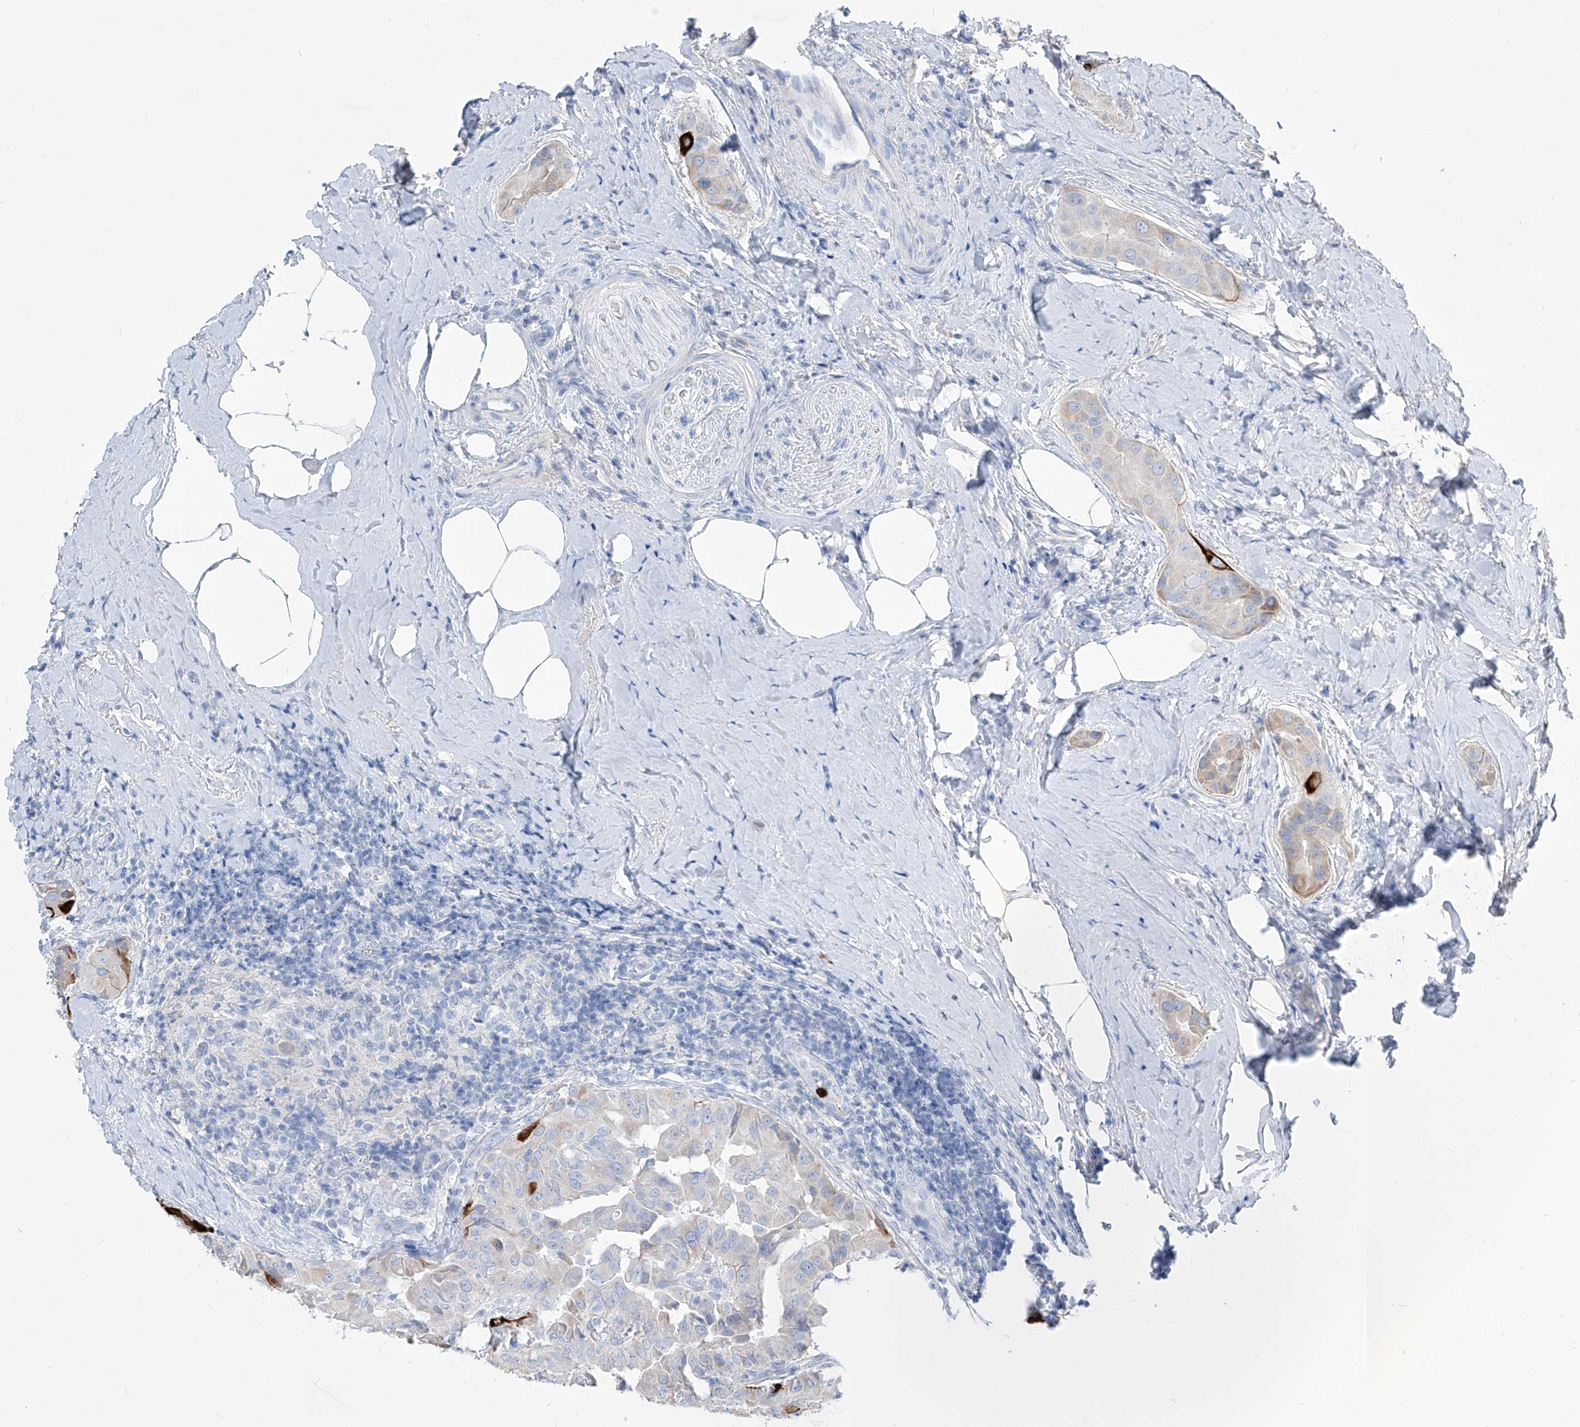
{"staining": {"intensity": "moderate", "quantity": "<25%", "location": "cytoplasmic/membranous"}, "tissue": "thyroid cancer", "cell_type": "Tumor cells", "image_type": "cancer", "snomed": [{"axis": "morphology", "description": "Papillary adenocarcinoma, NOS"}, {"axis": "topography", "description": "Thyroid gland"}], "caption": "Thyroid papillary adenocarcinoma stained with a protein marker demonstrates moderate staining in tumor cells.", "gene": "FRS3", "patient": {"sex": "male", "age": 33}}